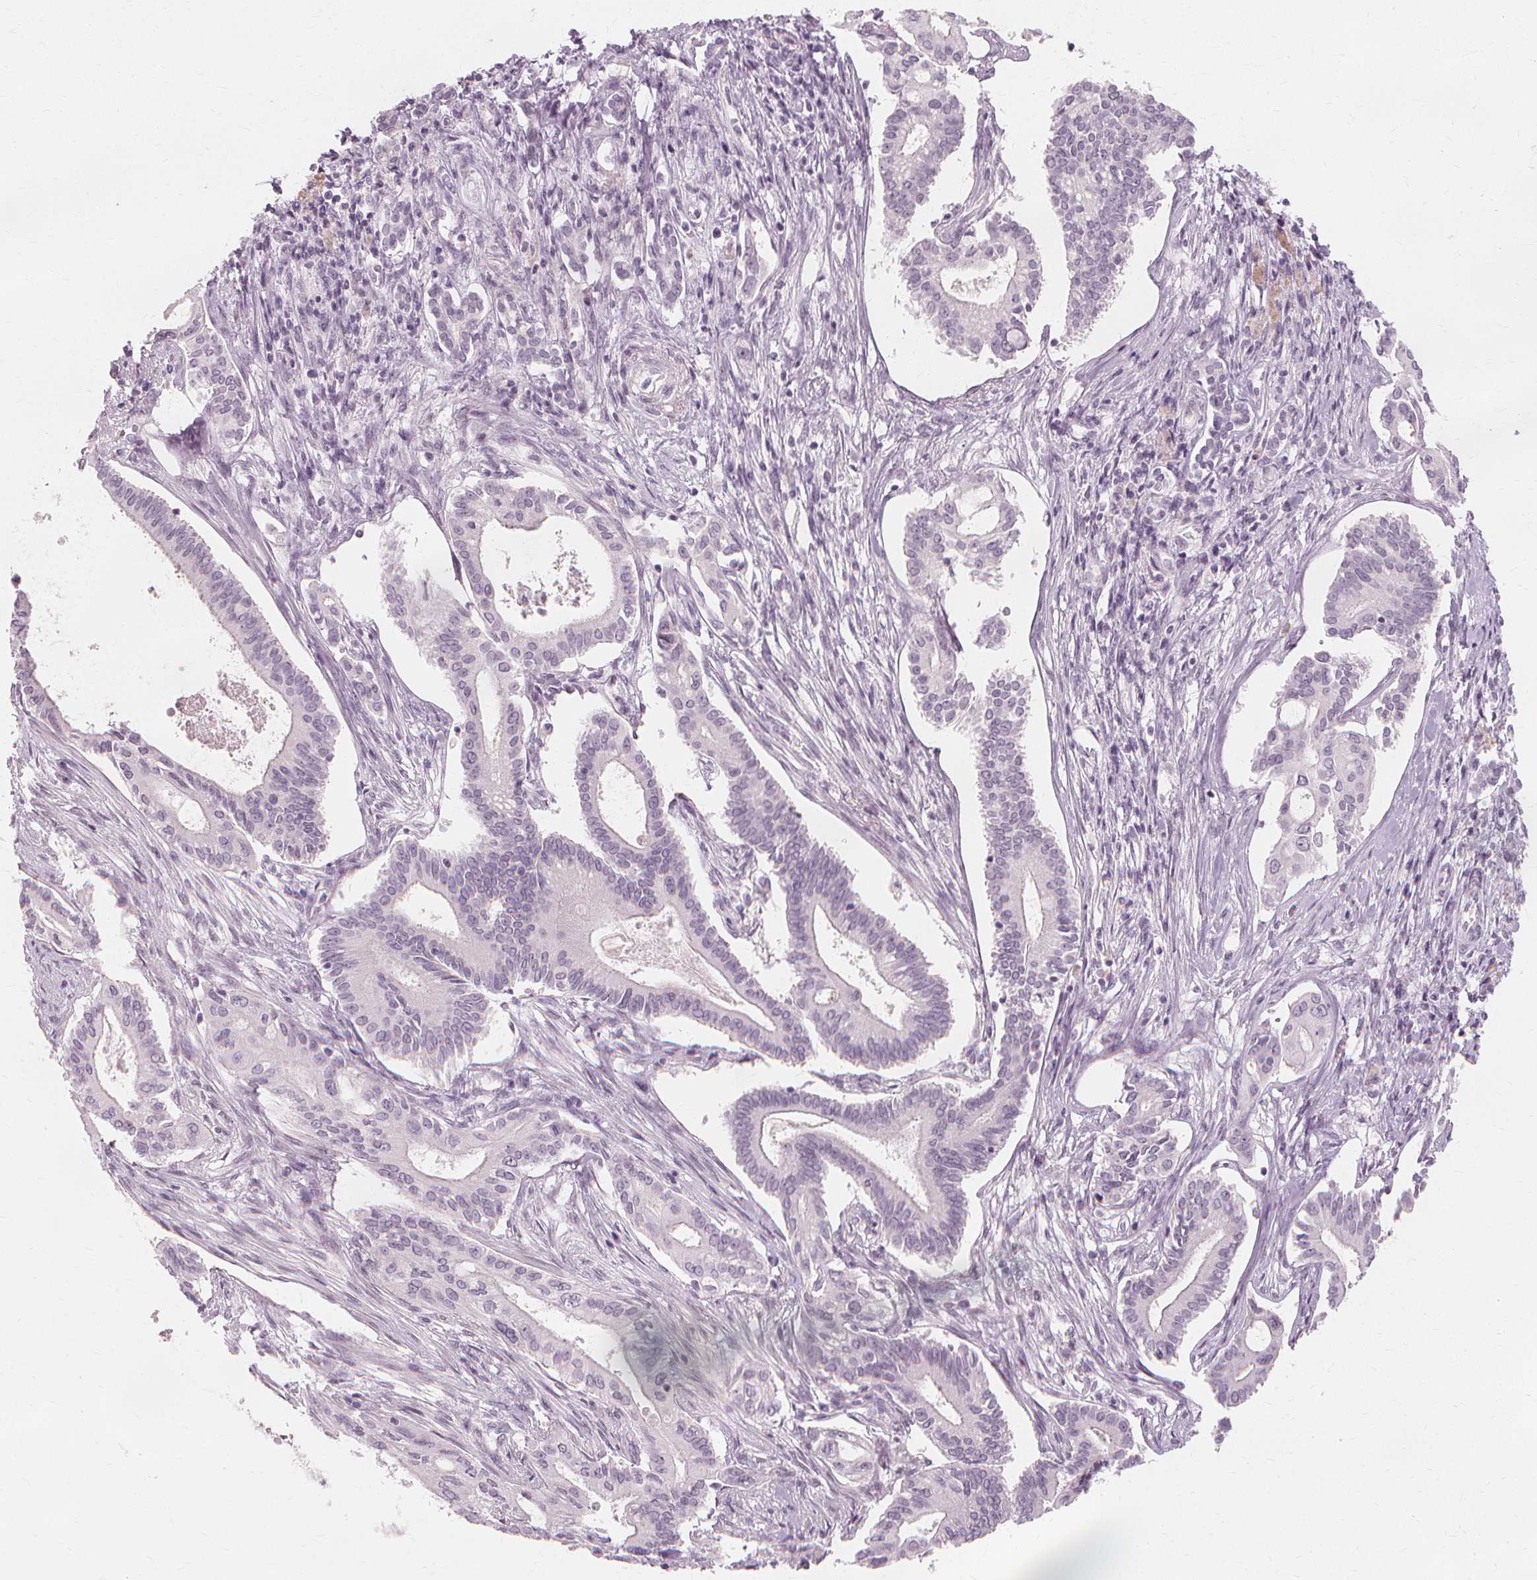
{"staining": {"intensity": "negative", "quantity": "none", "location": "none"}, "tissue": "pancreatic cancer", "cell_type": "Tumor cells", "image_type": "cancer", "snomed": [{"axis": "morphology", "description": "Adenocarcinoma, NOS"}, {"axis": "topography", "description": "Pancreas"}], "caption": "Immunohistochemical staining of pancreatic cancer (adenocarcinoma) reveals no significant positivity in tumor cells. The staining is performed using DAB brown chromogen with nuclei counter-stained in using hematoxylin.", "gene": "NXPE1", "patient": {"sex": "female", "age": 68}}